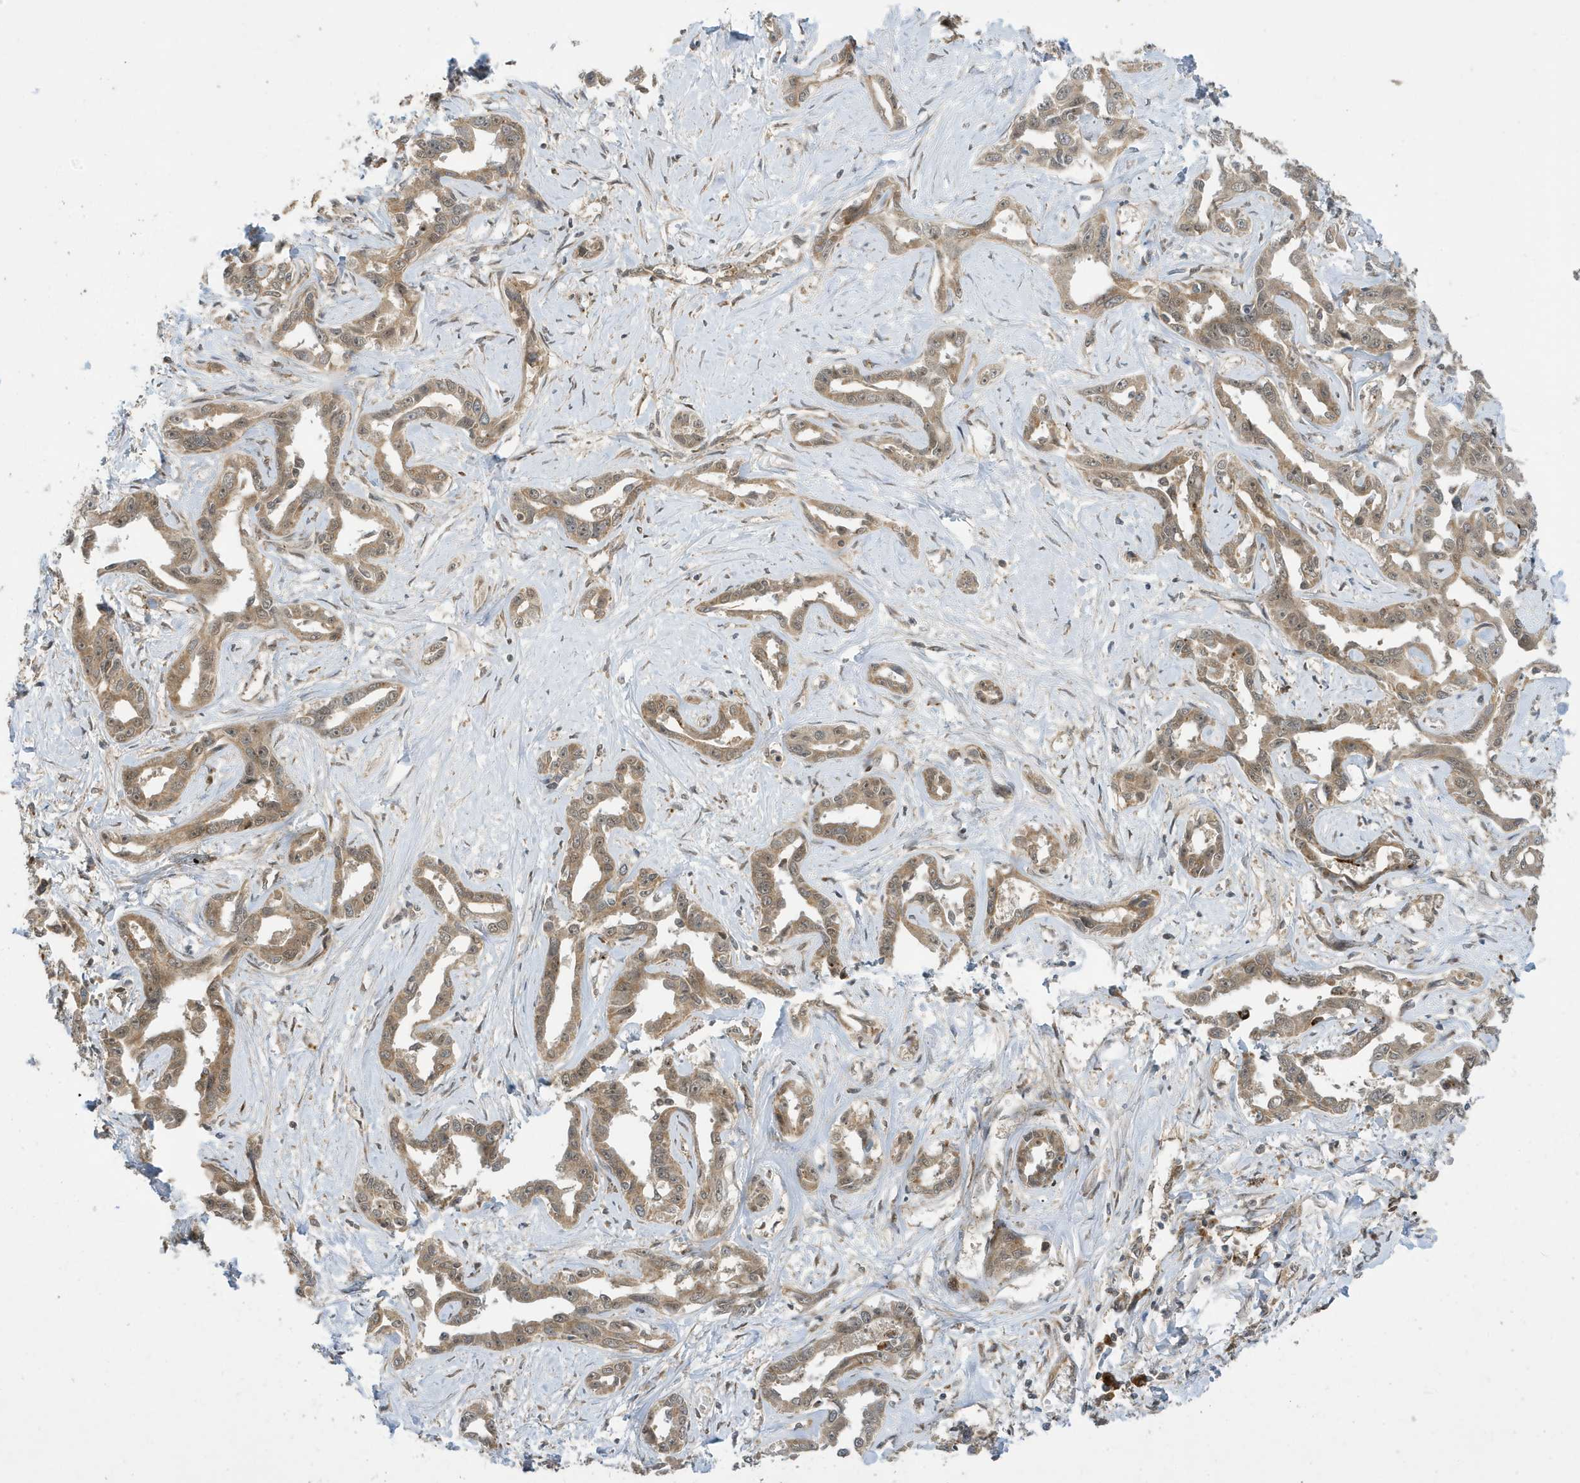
{"staining": {"intensity": "weak", "quantity": ">75%", "location": "cytoplasmic/membranous"}, "tissue": "liver cancer", "cell_type": "Tumor cells", "image_type": "cancer", "snomed": [{"axis": "morphology", "description": "Cholangiocarcinoma"}, {"axis": "topography", "description": "Liver"}], "caption": "IHC image of human liver cancer (cholangiocarcinoma) stained for a protein (brown), which reveals low levels of weak cytoplasmic/membranous expression in approximately >75% of tumor cells.", "gene": "NCOA7", "patient": {"sex": "male", "age": 59}}